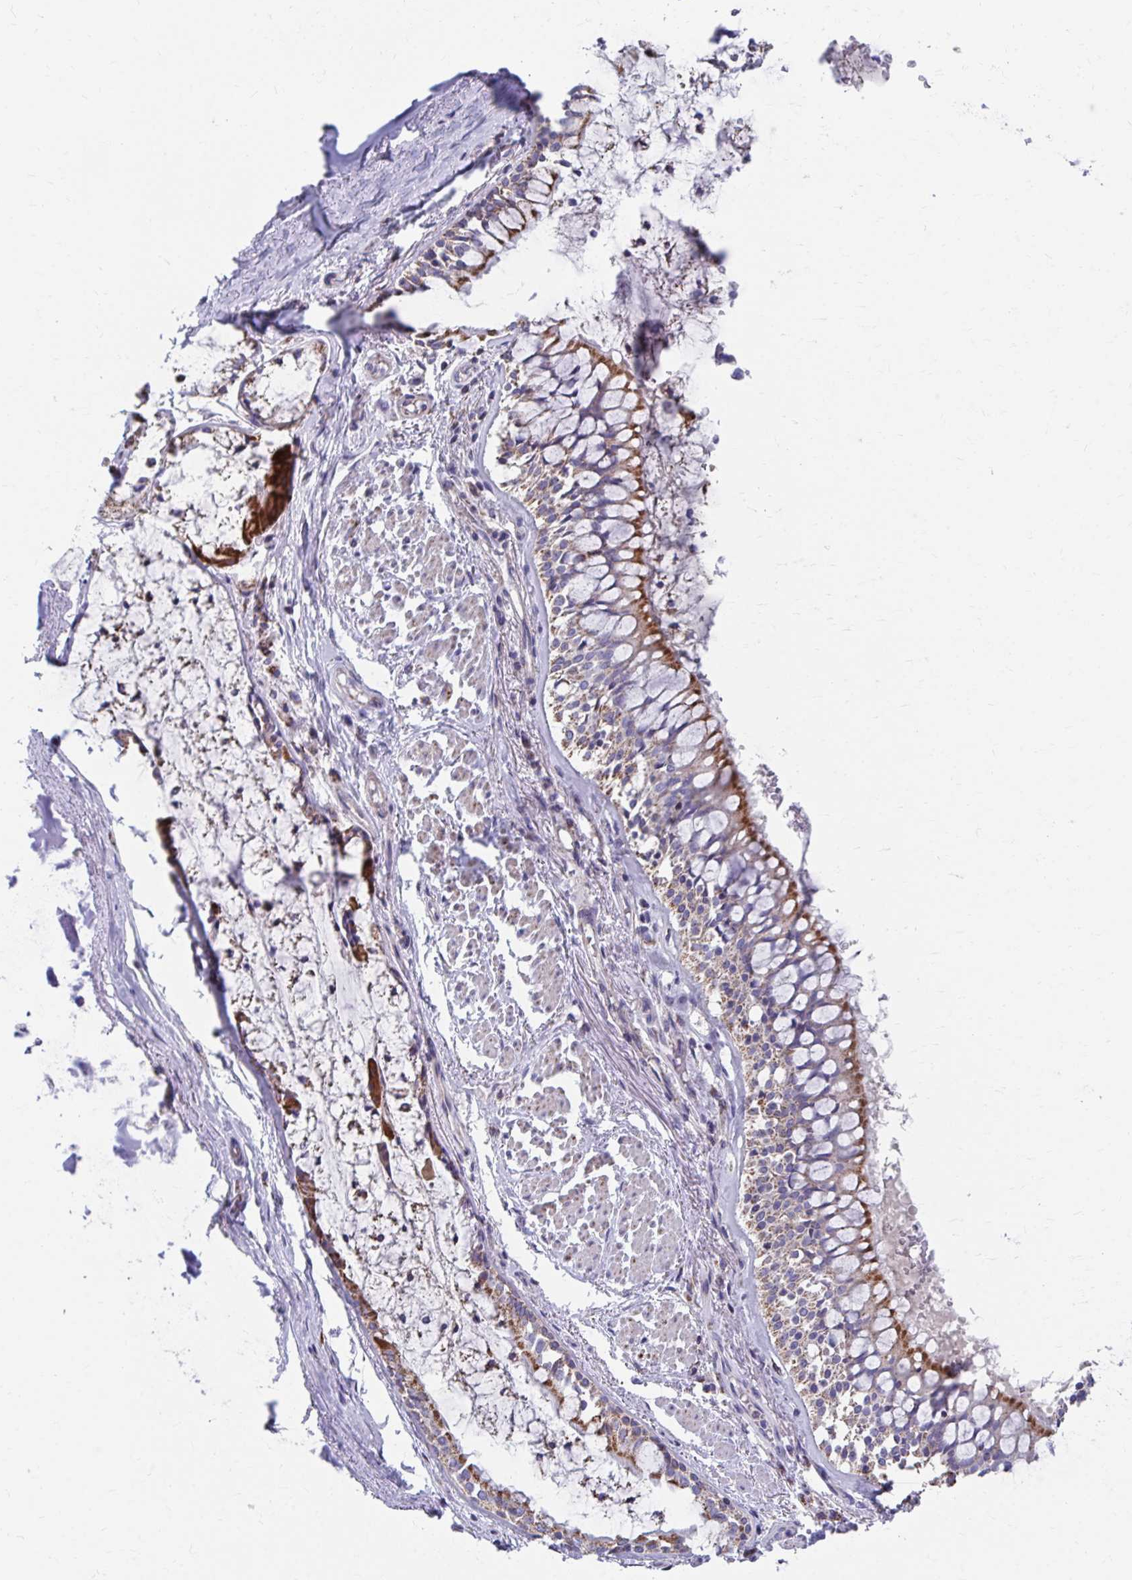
{"staining": {"intensity": "negative", "quantity": "none", "location": "none"}, "tissue": "adipose tissue", "cell_type": "Adipocytes", "image_type": "normal", "snomed": [{"axis": "morphology", "description": "Normal tissue, NOS"}, {"axis": "topography", "description": "Cartilage tissue"}, {"axis": "topography", "description": "Bronchus"}], "caption": "Adipocytes show no significant protein staining in unremarkable adipose tissue.", "gene": "RCC1L", "patient": {"sex": "male", "age": 64}}